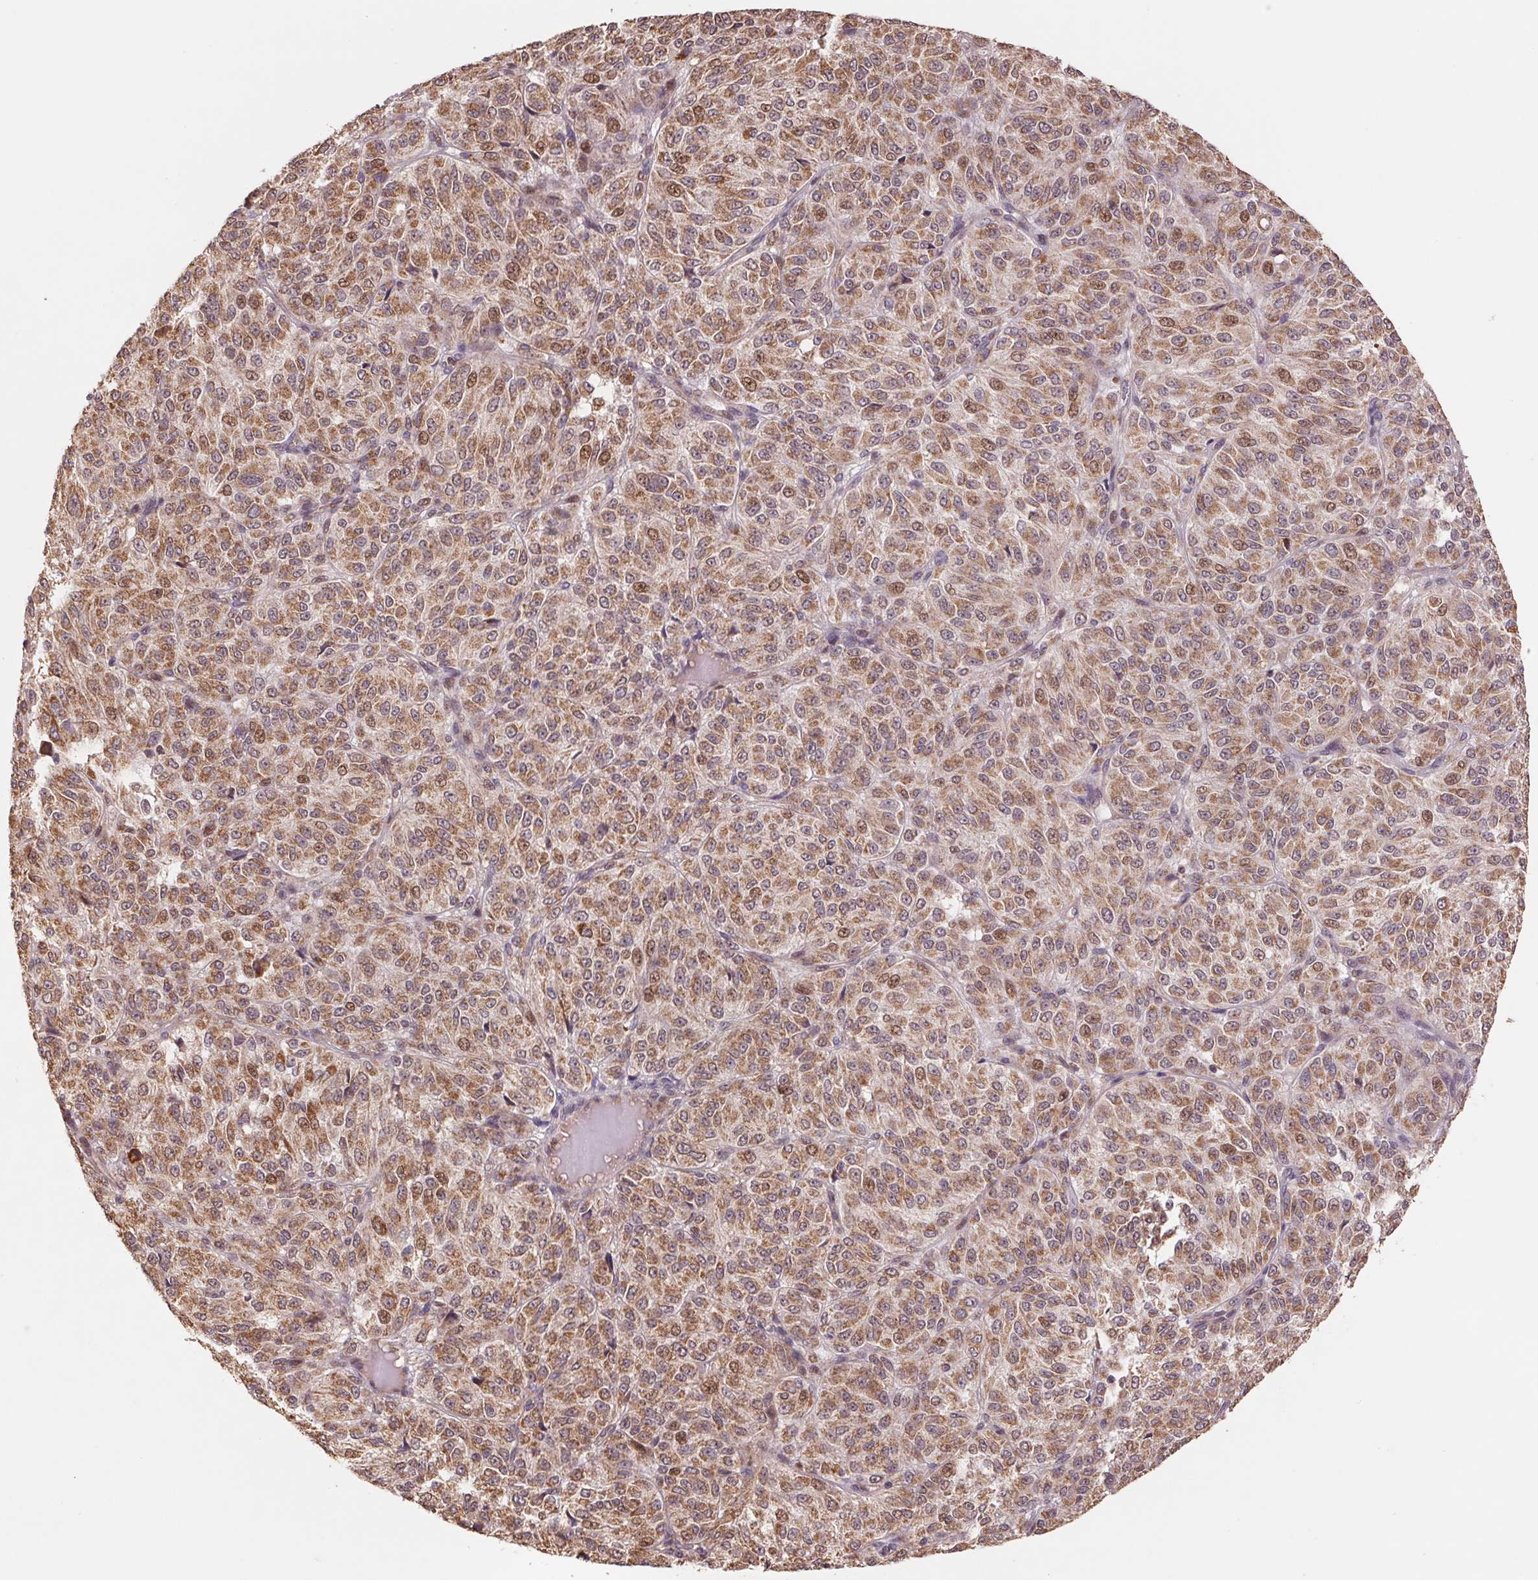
{"staining": {"intensity": "moderate", "quantity": ">75%", "location": "cytoplasmic/membranous,nuclear"}, "tissue": "melanoma", "cell_type": "Tumor cells", "image_type": "cancer", "snomed": [{"axis": "morphology", "description": "Malignant melanoma, Metastatic site"}, {"axis": "topography", "description": "Brain"}], "caption": "Tumor cells reveal medium levels of moderate cytoplasmic/membranous and nuclear staining in about >75% of cells in human melanoma. Immunohistochemistry (ihc) stains the protein of interest in brown and the nuclei are stained blue.", "gene": "PDHA1", "patient": {"sex": "female", "age": 56}}